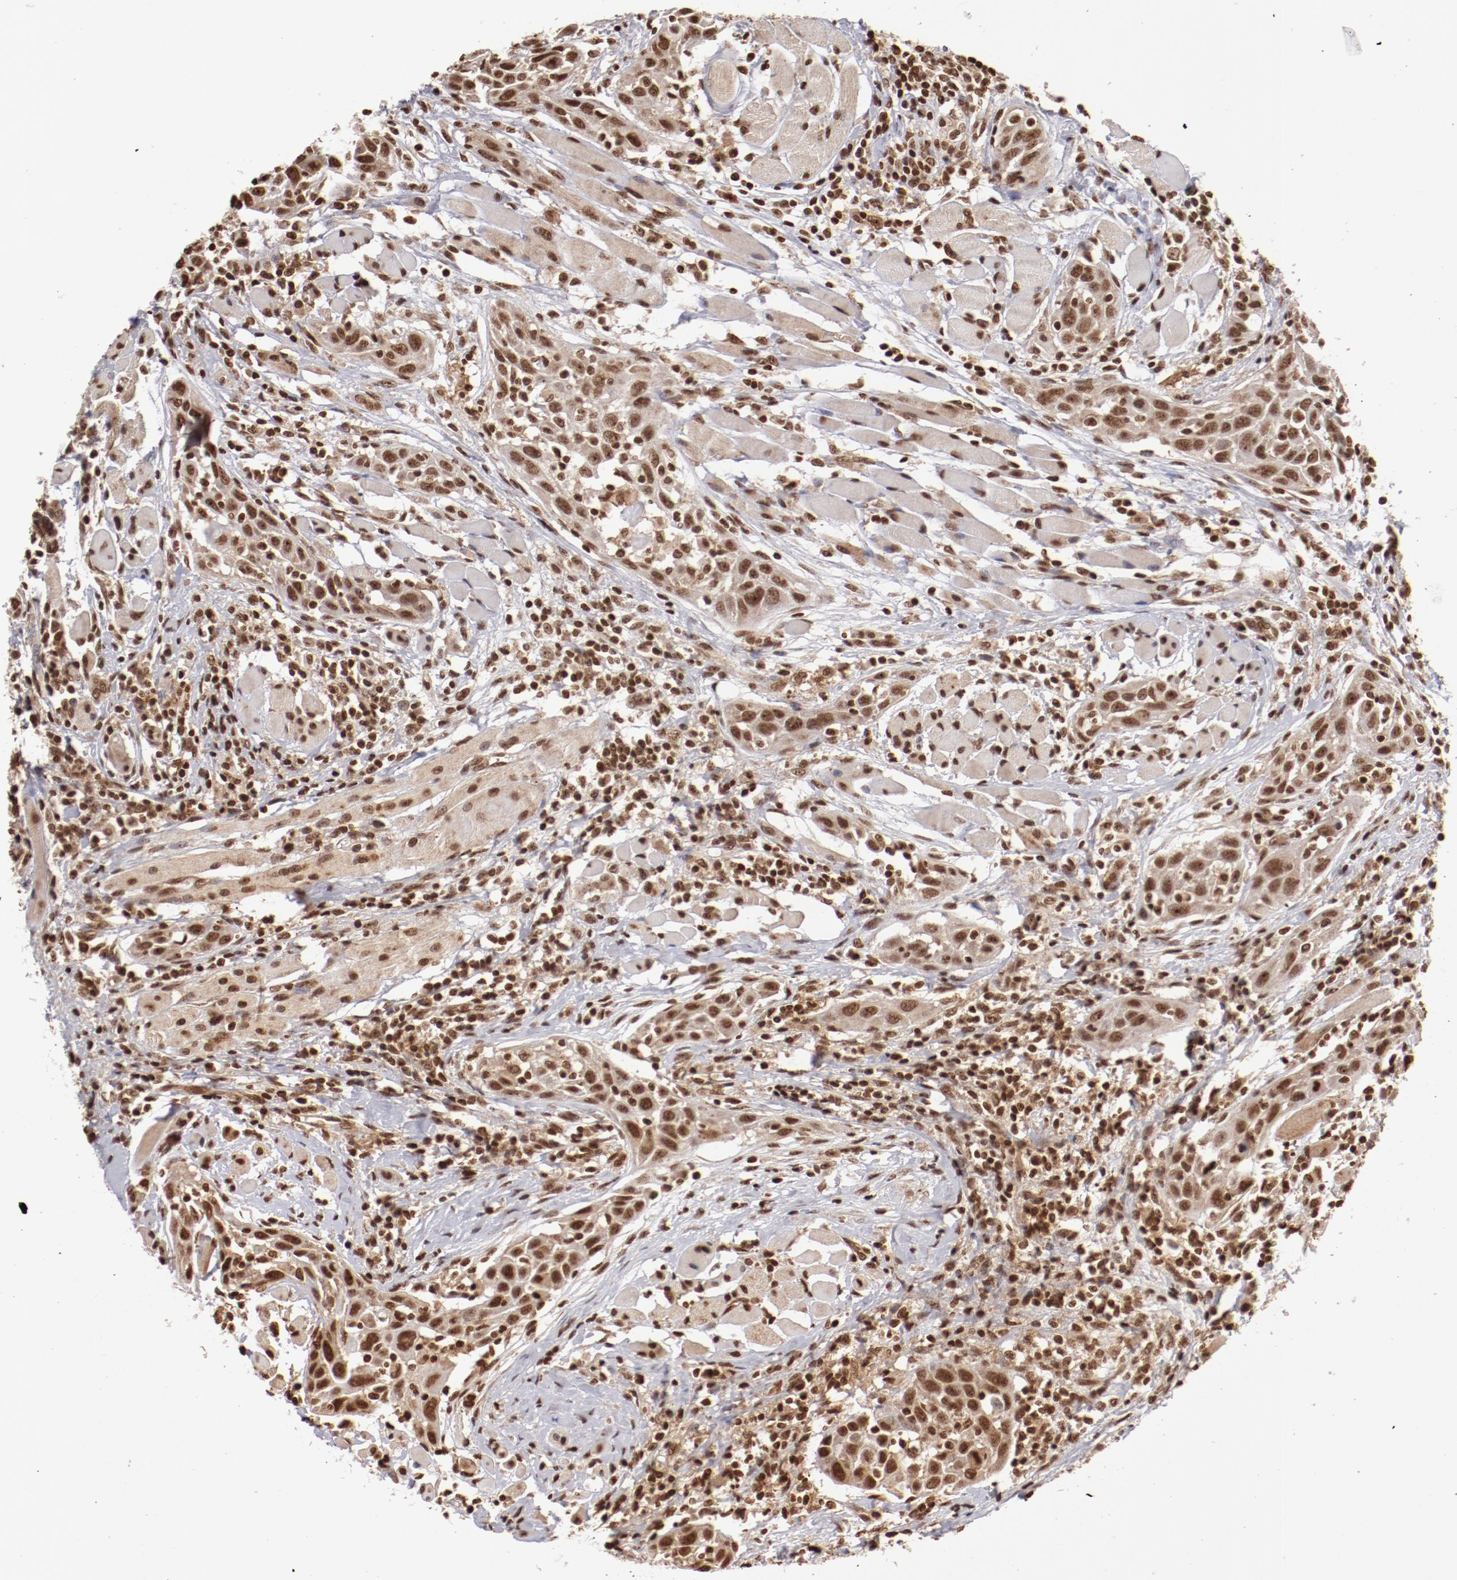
{"staining": {"intensity": "moderate", "quantity": ">75%", "location": "nuclear"}, "tissue": "head and neck cancer", "cell_type": "Tumor cells", "image_type": "cancer", "snomed": [{"axis": "morphology", "description": "Squamous cell carcinoma, NOS"}, {"axis": "topography", "description": "Oral tissue"}, {"axis": "topography", "description": "Head-Neck"}], "caption": "Protein staining of head and neck cancer (squamous cell carcinoma) tissue shows moderate nuclear staining in approximately >75% of tumor cells.", "gene": "ABL2", "patient": {"sex": "female", "age": 50}}